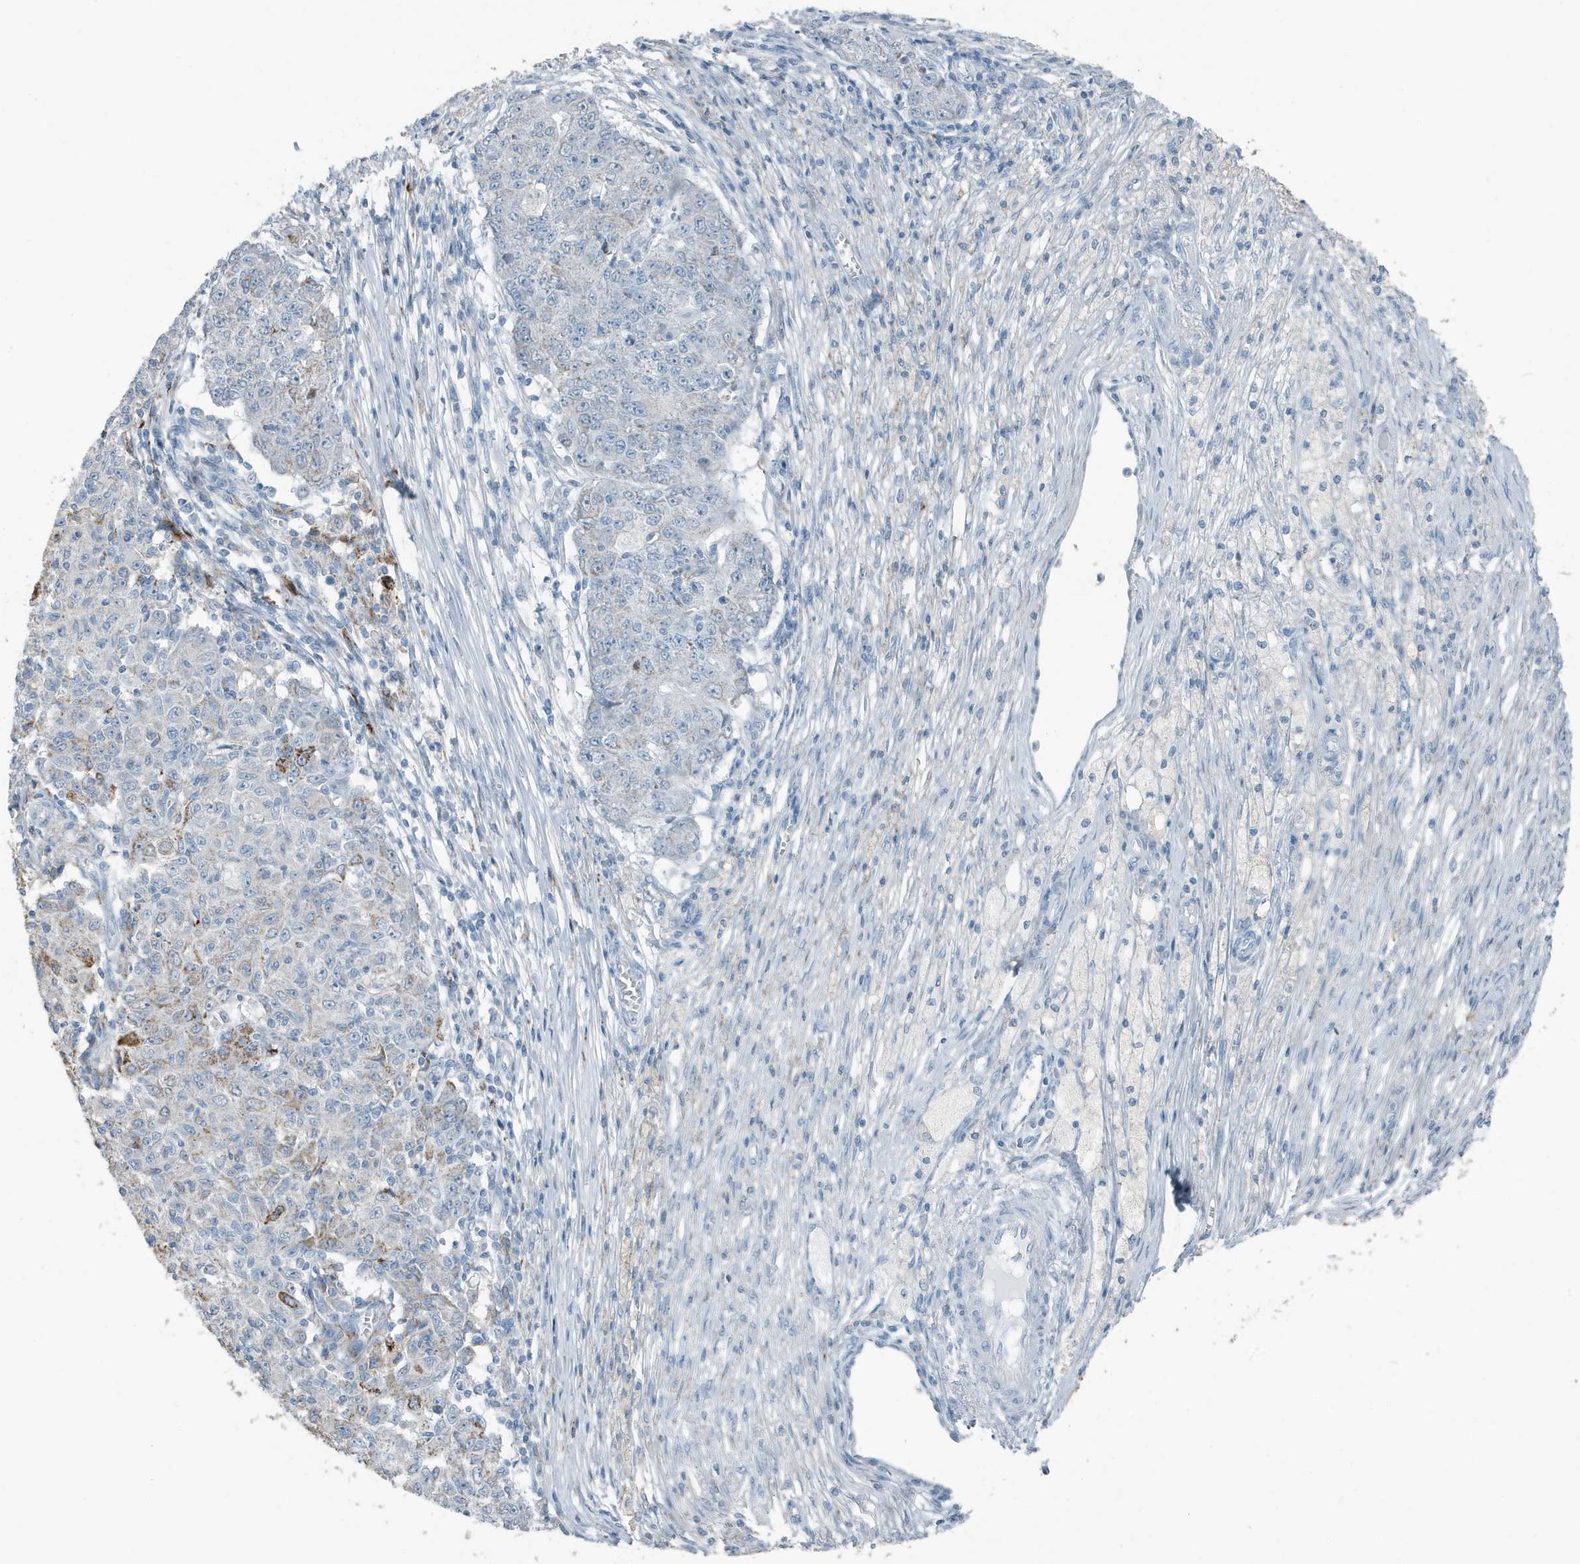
{"staining": {"intensity": "moderate", "quantity": "25%-75%", "location": "cytoplasmic/membranous"}, "tissue": "ovarian cancer", "cell_type": "Tumor cells", "image_type": "cancer", "snomed": [{"axis": "morphology", "description": "Carcinoma, endometroid"}, {"axis": "topography", "description": "Ovary"}], "caption": "A high-resolution micrograph shows IHC staining of ovarian endometroid carcinoma, which displays moderate cytoplasmic/membranous staining in approximately 25%-75% of tumor cells. (DAB (3,3'-diaminobenzidine) IHC with brightfield microscopy, high magnification).", "gene": "FAM162A", "patient": {"sex": "female", "age": 42}}